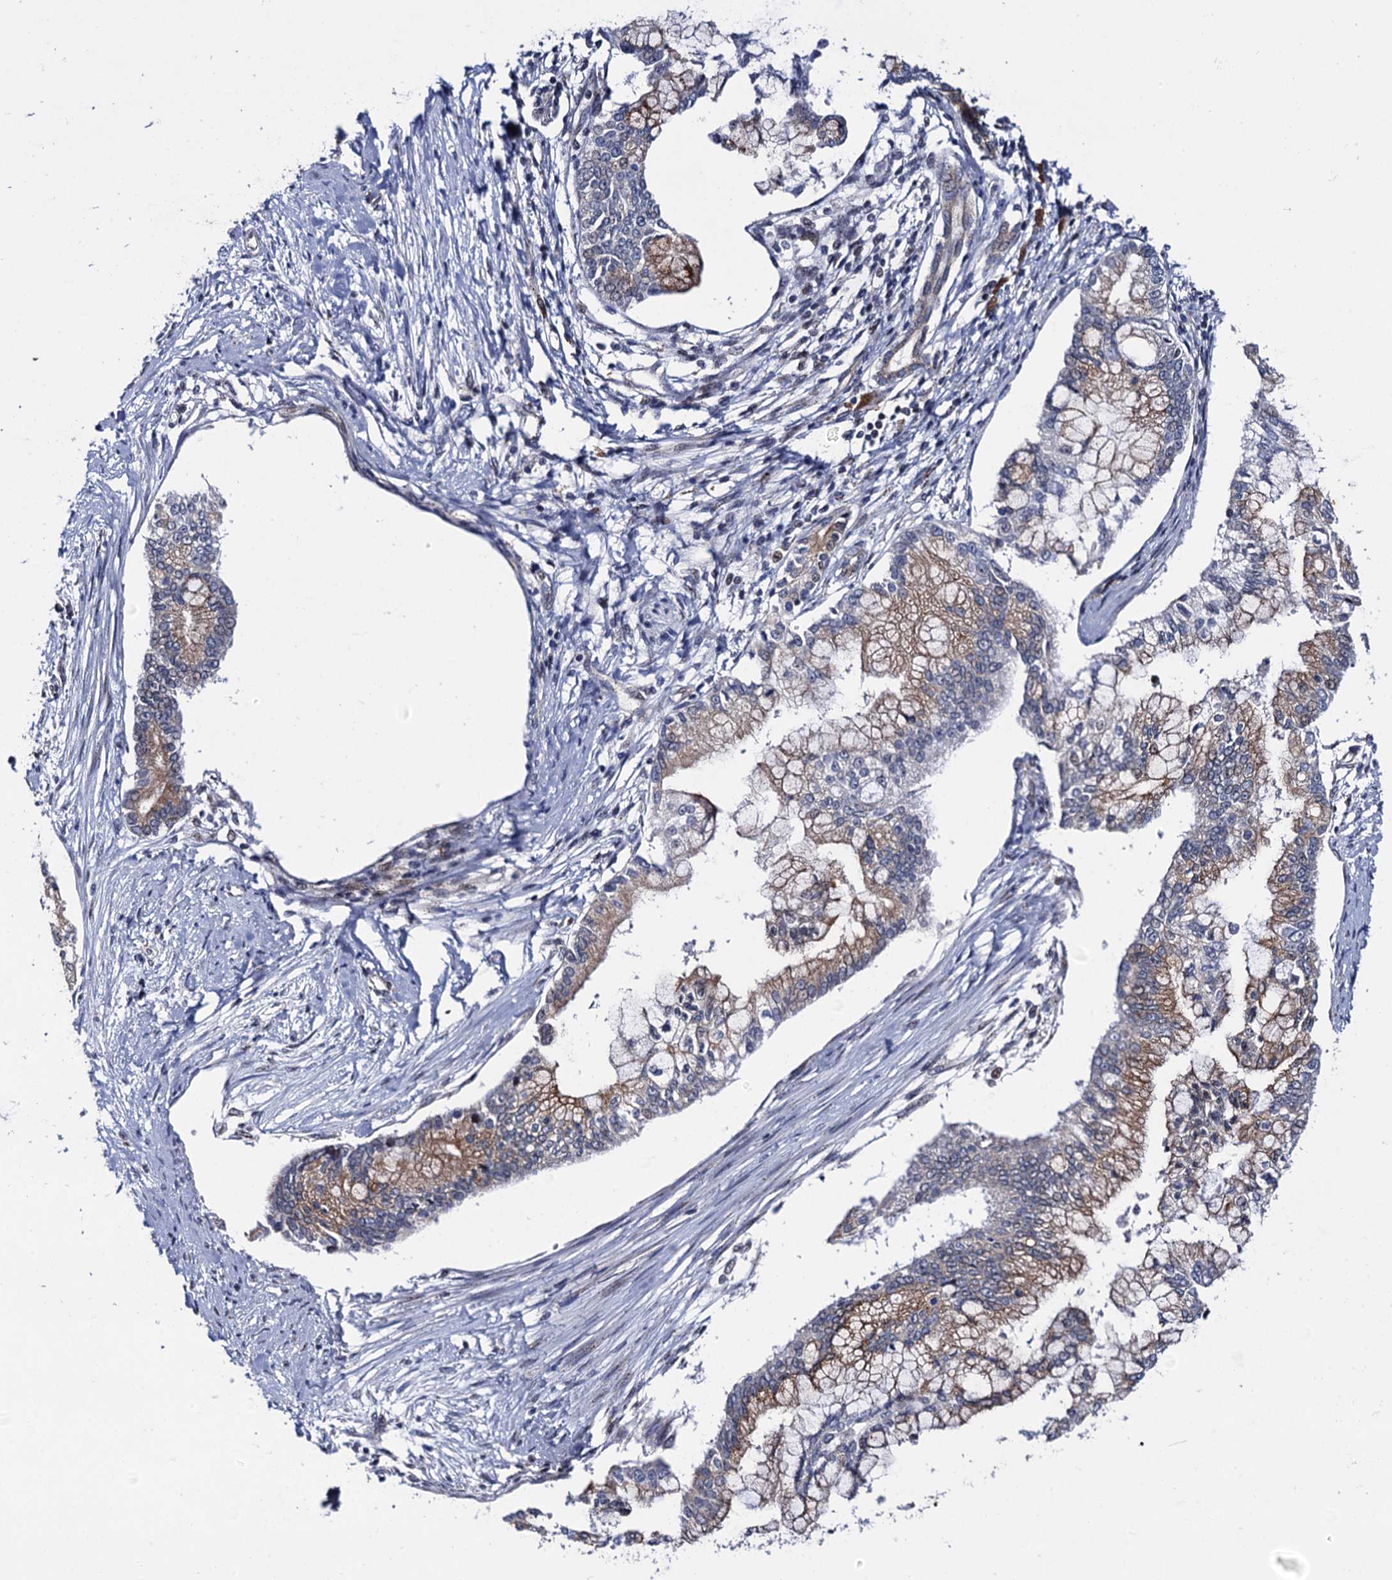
{"staining": {"intensity": "weak", "quantity": "25%-75%", "location": "cytoplasmic/membranous"}, "tissue": "pancreatic cancer", "cell_type": "Tumor cells", "image_type": "cancer", "snomed": [{"axis": "morphology", "description": "Adenocarcinoma, NOS"}, {"axis": "topography", "description": "Pancreas"}], "caption": "Pancreatic cancer (adenocarcinoma) stained with DAB (3,3'-diaminobenzidine) IHC exhibits low levels of weak cytoplasmic/membranous staining in approximately 25%-75% of tumor cells. (DAB = brown stain, brightfield microscopy at high magnification).", "gene": "THAP2", "patient": {"sex": "male", "age": 58}}